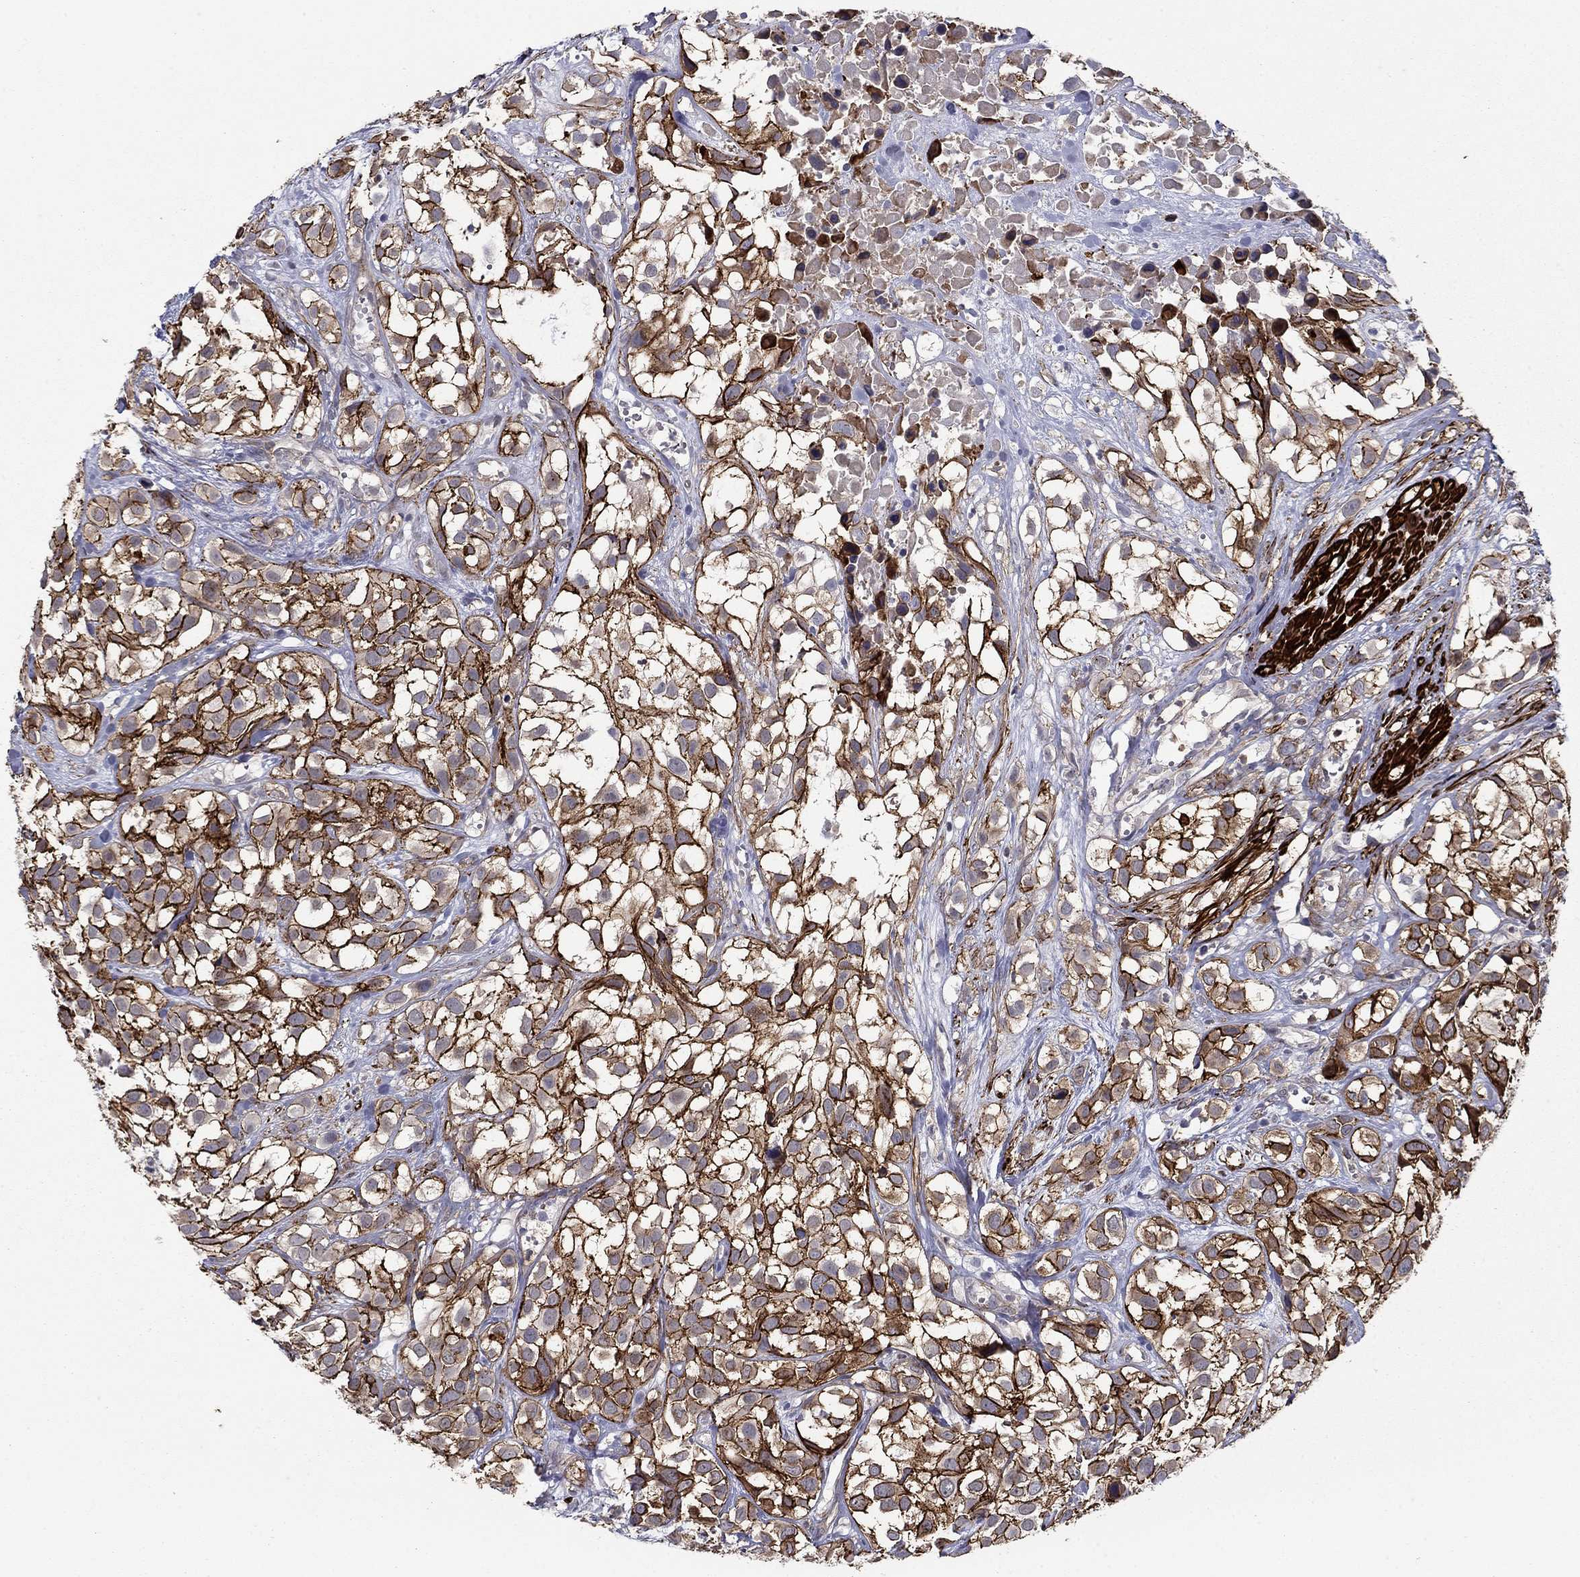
{"staining": {"intensity": "strong", "quantity": ">75%", "location": "cytoplasmic/membranous"}, "tissue": "urothelial cancer", "cell_type": "Tumor cells", "image_type": "cancer", "snomed": [{"axis": "morphology", "description": "Urothelial carcinoma, High grade"}, {"axis": "topography", "description": "Urinary bladder"}], "caption": "A histopathology image of urothelial cancer stained for a protein displays strong cytoplasmic/membranous brown staining in tumor cells.", "gene": "KRBA1", "patient": {"sex": "male", "age": 56}}